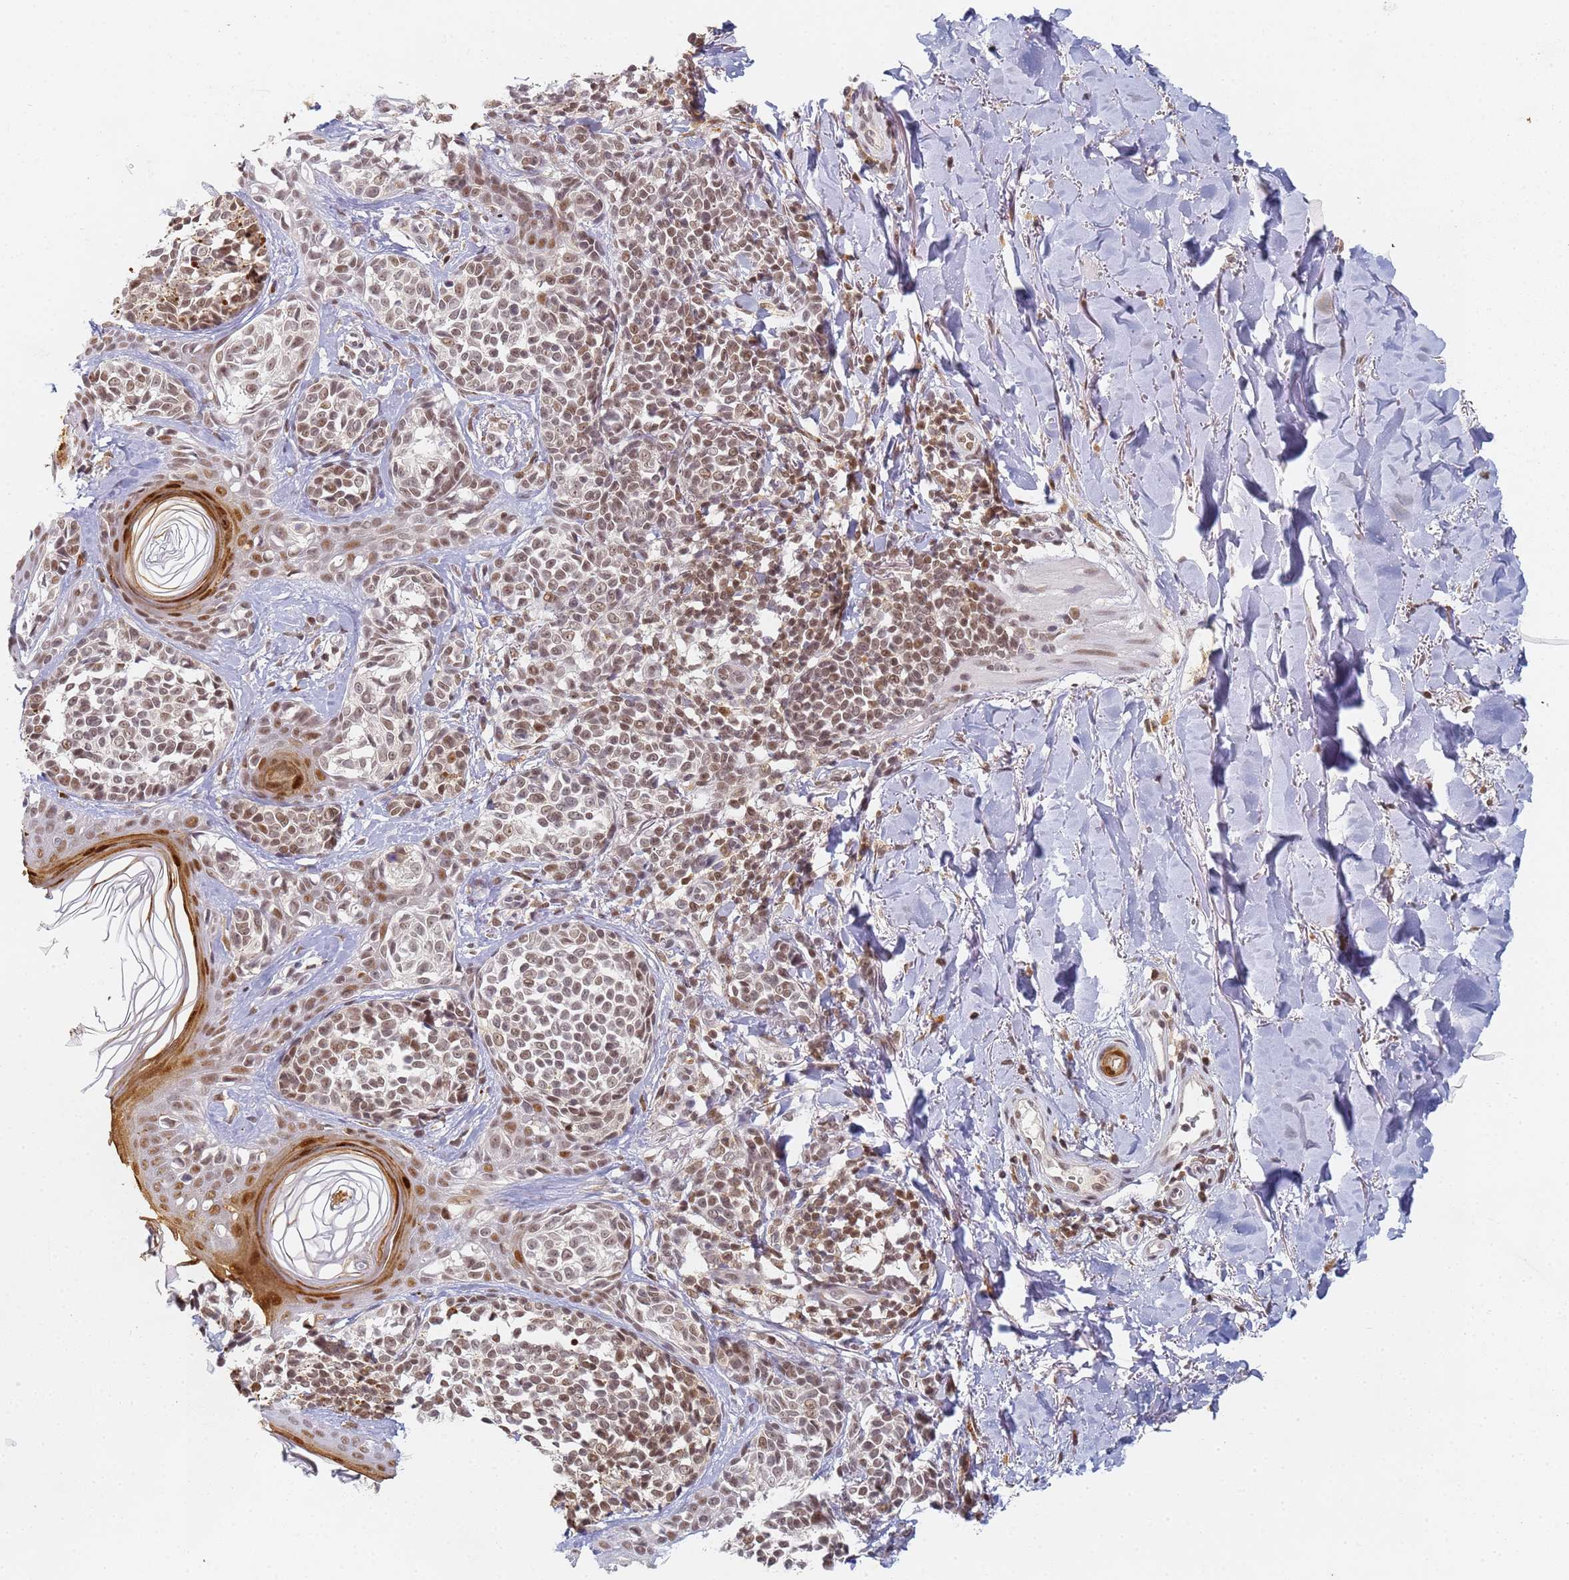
{"staining": {"intensity": "moderate", "quantity": ">75%", "location": "nuclear"}, "tissue": "melanoma", "cell_type": "Tumor cells", "image_type": "cancer", "snomed": [{"axis": "morphology", "description": "Malignant melanoma, NOS"}, {"axis": "topography", "description": "Skin of upper extremity"}], "caption": "The immunohistochemical stain shows moderate nuclear staining in tumor cells of malignant melanoma tissue.", "gene": "HMCES", "patient": {"sex": "male", "age": 40}}